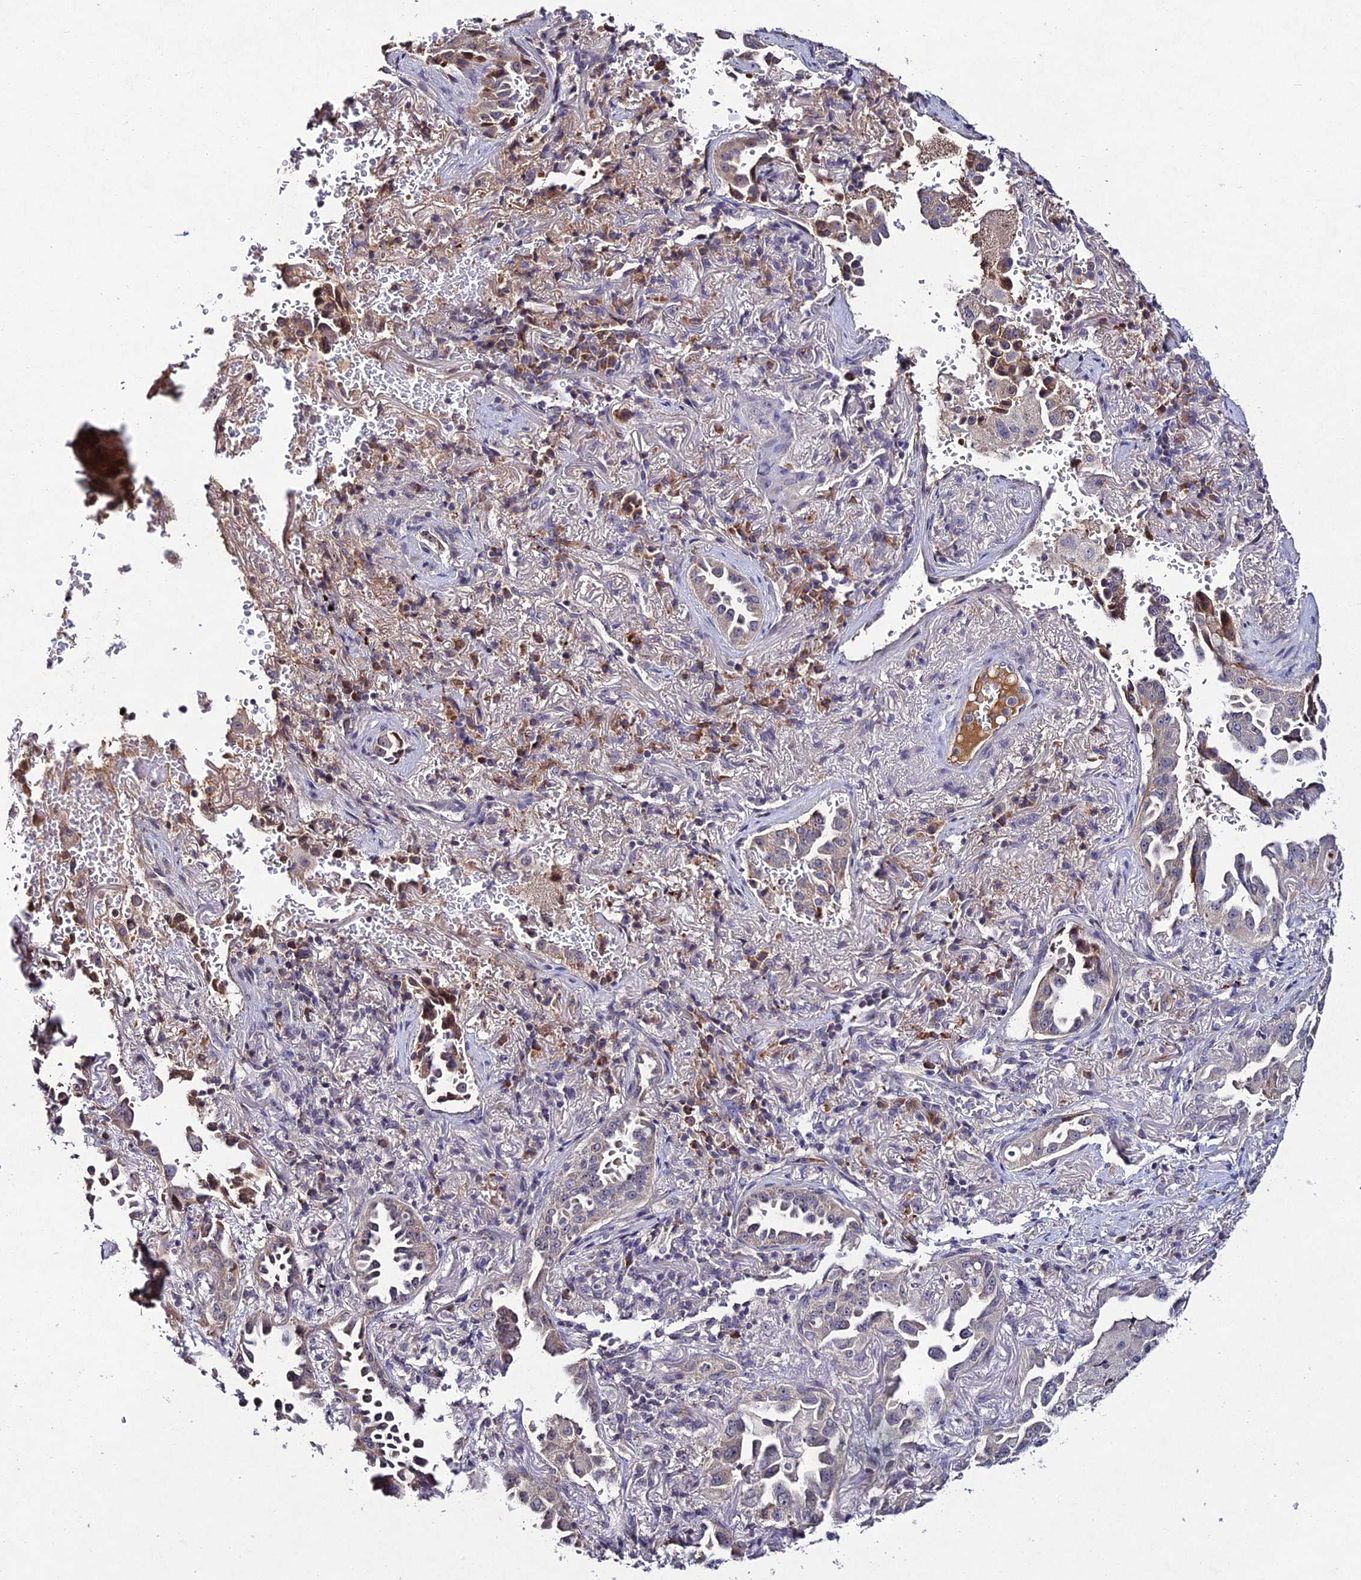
{"staining": {"intensity": "negative", "quantity": "none", "location": "none"}, "tissue": "lung cancer", "cell_type": "Tumor cells", "image_type": "cancer", "snomed": [{"axis": "morphology", "description": "Adenocarcinoma, NOS"}, {"axis": "topography", "description": "Lung"}], "caption": "A photomicrograph of lung cancer (adenocarcinoma) stained for a protein shows no brown staining in tumor cells.", "gene": "CHST5", "patient": {"sex": "female", "age": 69}}